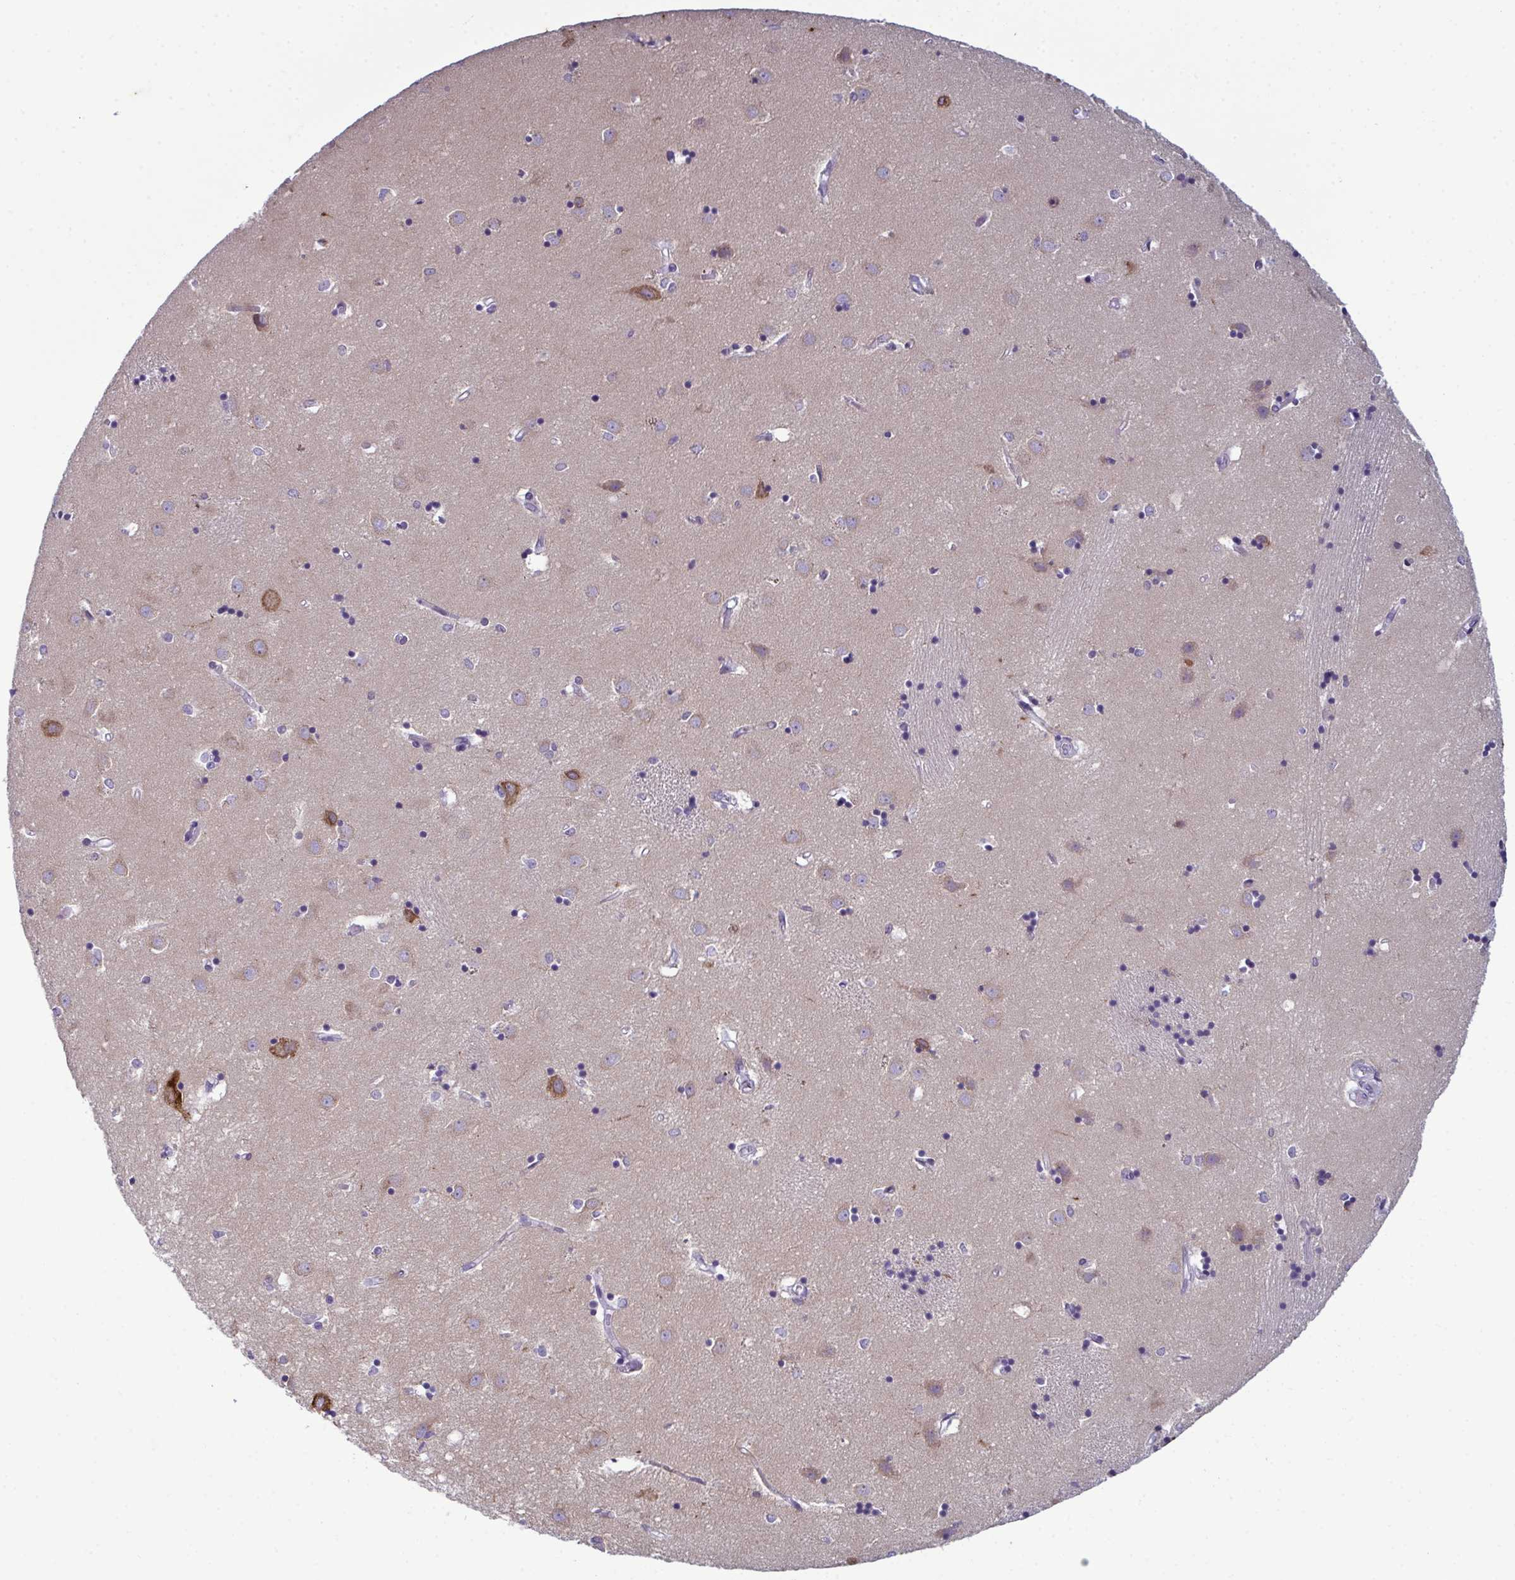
{"staining": {"intensity": "negative", "quantity": "none", "location": "none"}, "tissue": "caudate", "cell_type": "Glial cells", "image_type": "normal", "snomed": [{"axis": "morphology", "description": "Normal tissue, NOS"}, {"axis": "topography", "description": "Lateral ventricle wall"}], "caption": "Human caudate stained for a protein using immunohistochemistry shows no expression in glial cells.", "gene": "RBM7", "patient": {"sex": "male", "age": 54}}